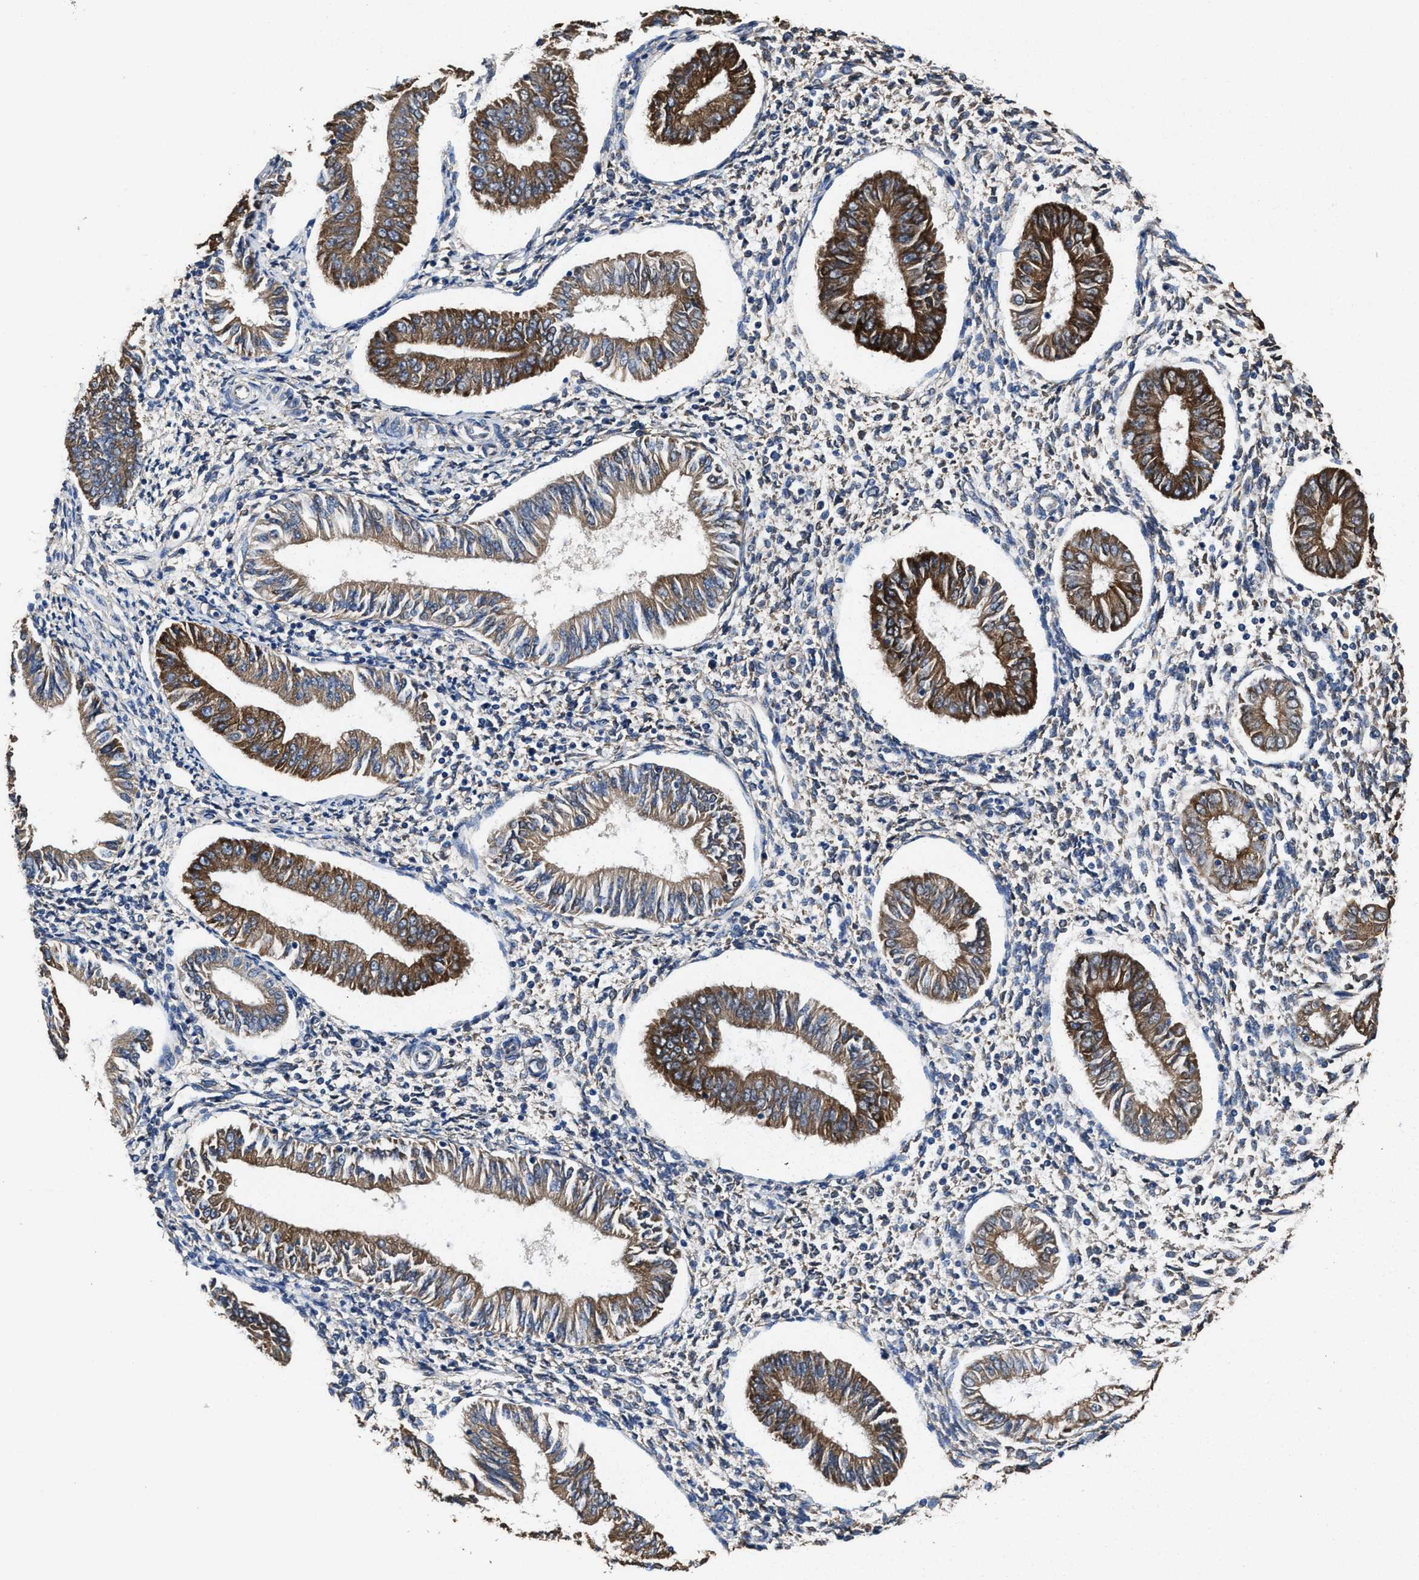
{"staining": {"intensity": "weak", "quantity": "<25%", "location": "cytoplasmic/membranous"}, "tissue": "endometrium", "cell_type": "Cells in endometrial stroma", "image_type": "normal", "snomed": [{"axis": "morphology", "description": "Normal tissue, NOS"}, {"axis": "topography", "description": "Endometrium"}], "caption": "The photomicrograph shows no staining of cells in endometrial stroma in benign endometrium. The staining is performed using DAB (3,3'-diaminobenzidine) brown chromogen with nuclei counter-stained in using hematoxylin.", "gene": "IDNK", "patient": {"sex": "female", "age": 50}}